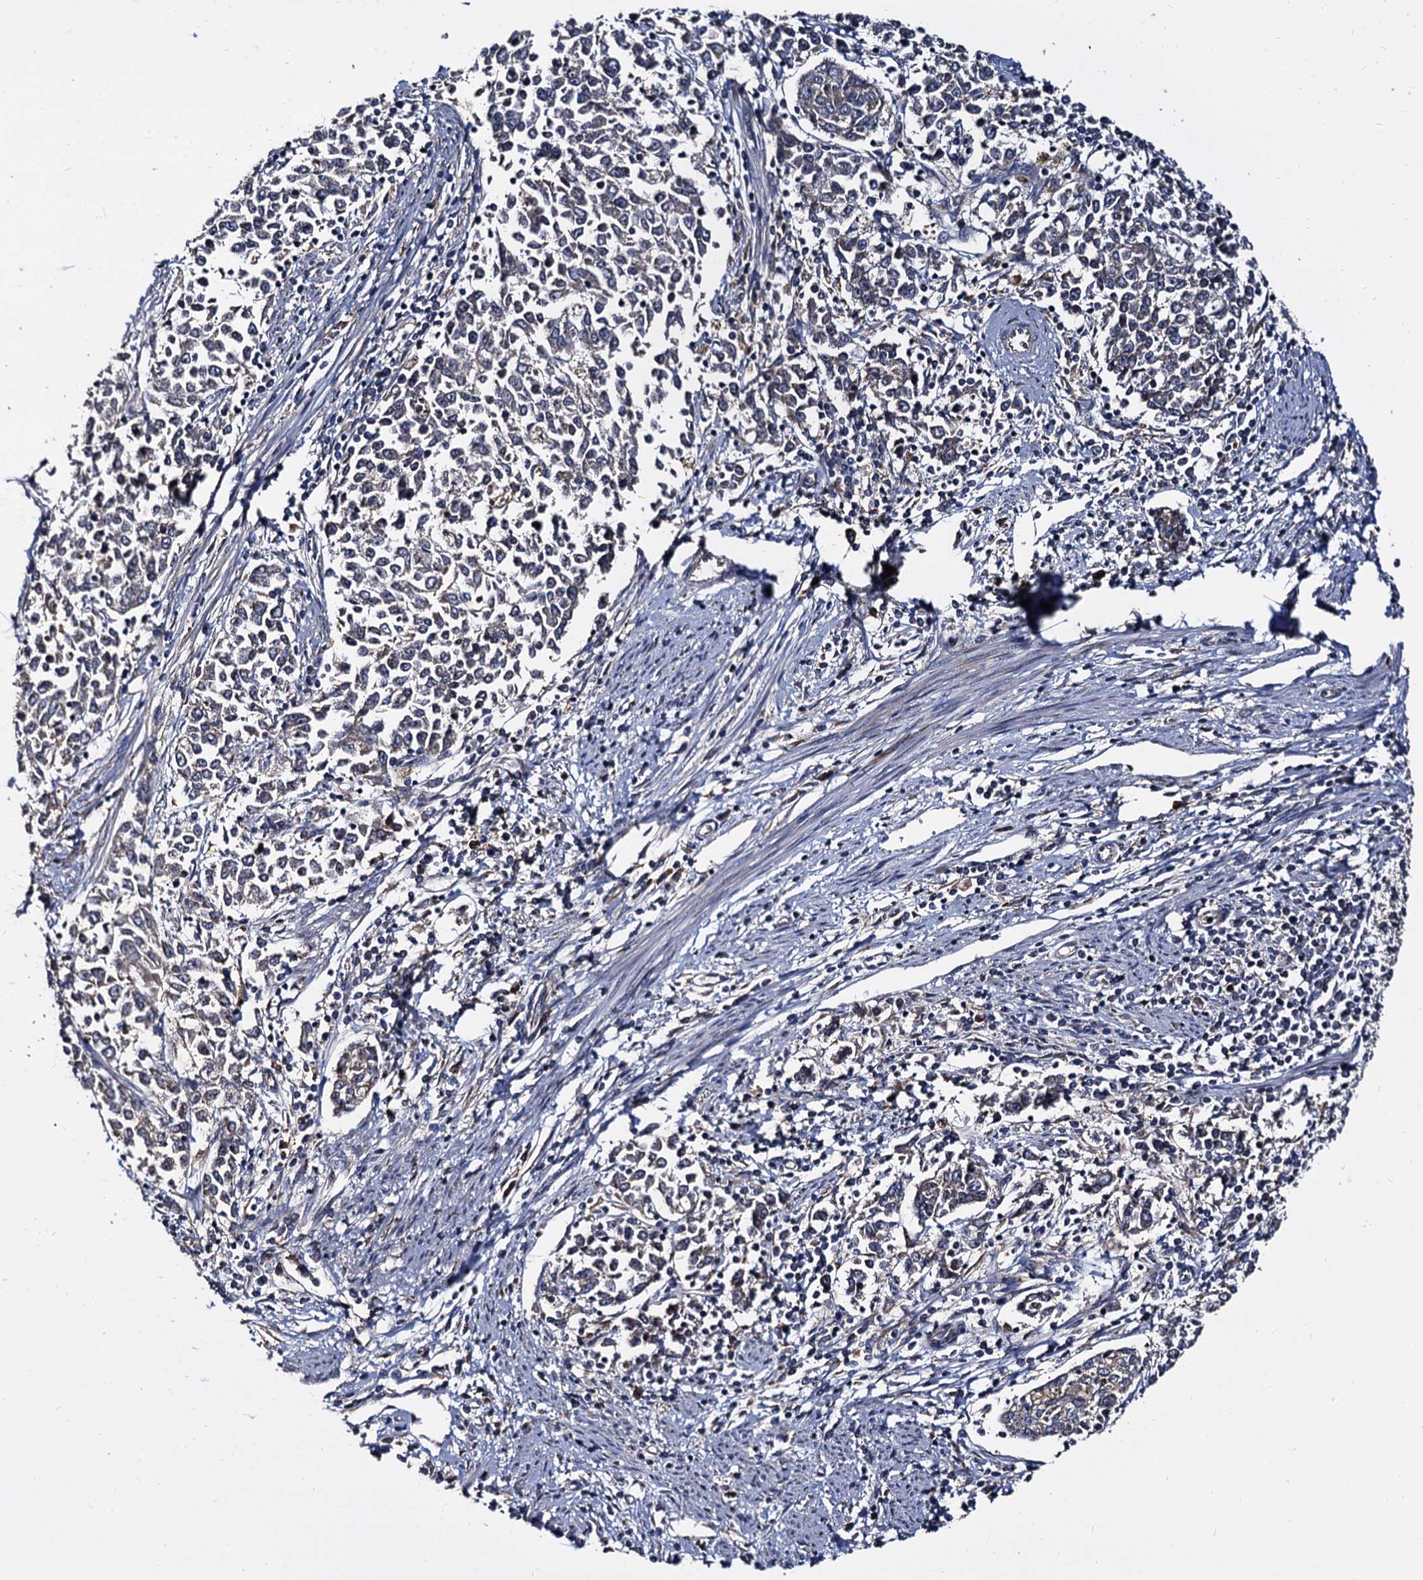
{"staining": {"intensity": "negative", "quantity": "none", "location": "none"}, "tissue": "endometrial cancer", "cell_type": "Tumor cells", "image_type": "cancer", "snomed": [{"axis": "morphology", "description": "Adenocarcinoma, NOS"}, {"axis": "topography", "description": "Endometrium"}], "caption": "Immunohistochemistry image of neoplastic tissue: adenocarcinoma (endometrial) stained with DAB shows no significant protein expression in tumor cells.", "gene": "WWC3", "patient": {"sex": "female", "age": 50}}